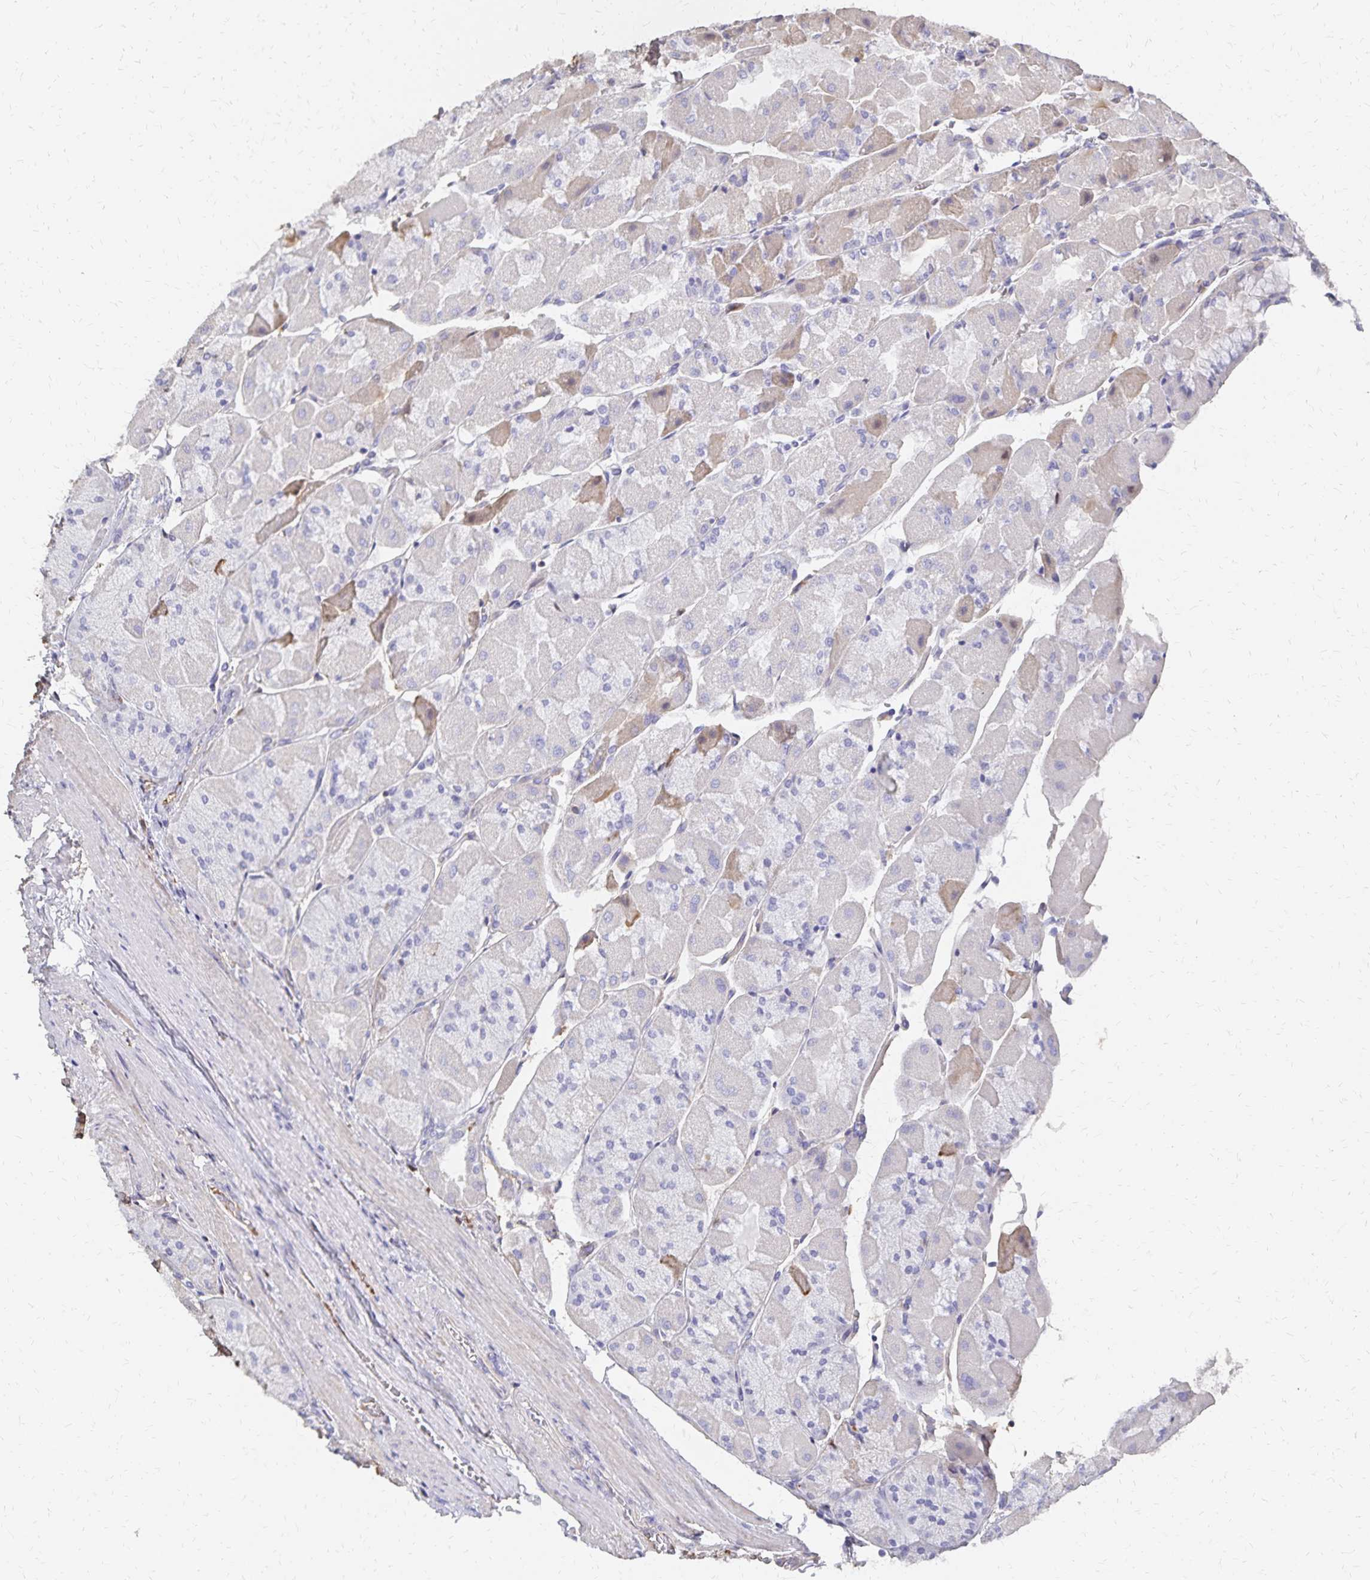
{"staining": {"intensity": "weak", "quantity": "<25%", "location": "cytoplasmic/membranous"}, "tissue": "stomach", "cell_type": "Glandular cells", "image_type": "normal", "snomed": [{"axis": "morphology", "description": "Normal tissue, NOS"}, {"axis": "topography", "description": "Stomach"}], "caption": "There is no significant positivity in glandular cells of stomach. (Stains: DAB (3,3'-diaminobenzidine) IHC with hematoxylin counter stain, Microscopy: brightfield microscopy at high magnification).", "gene": "KISS1", "patient": {"sex": "female", "age": 61}}